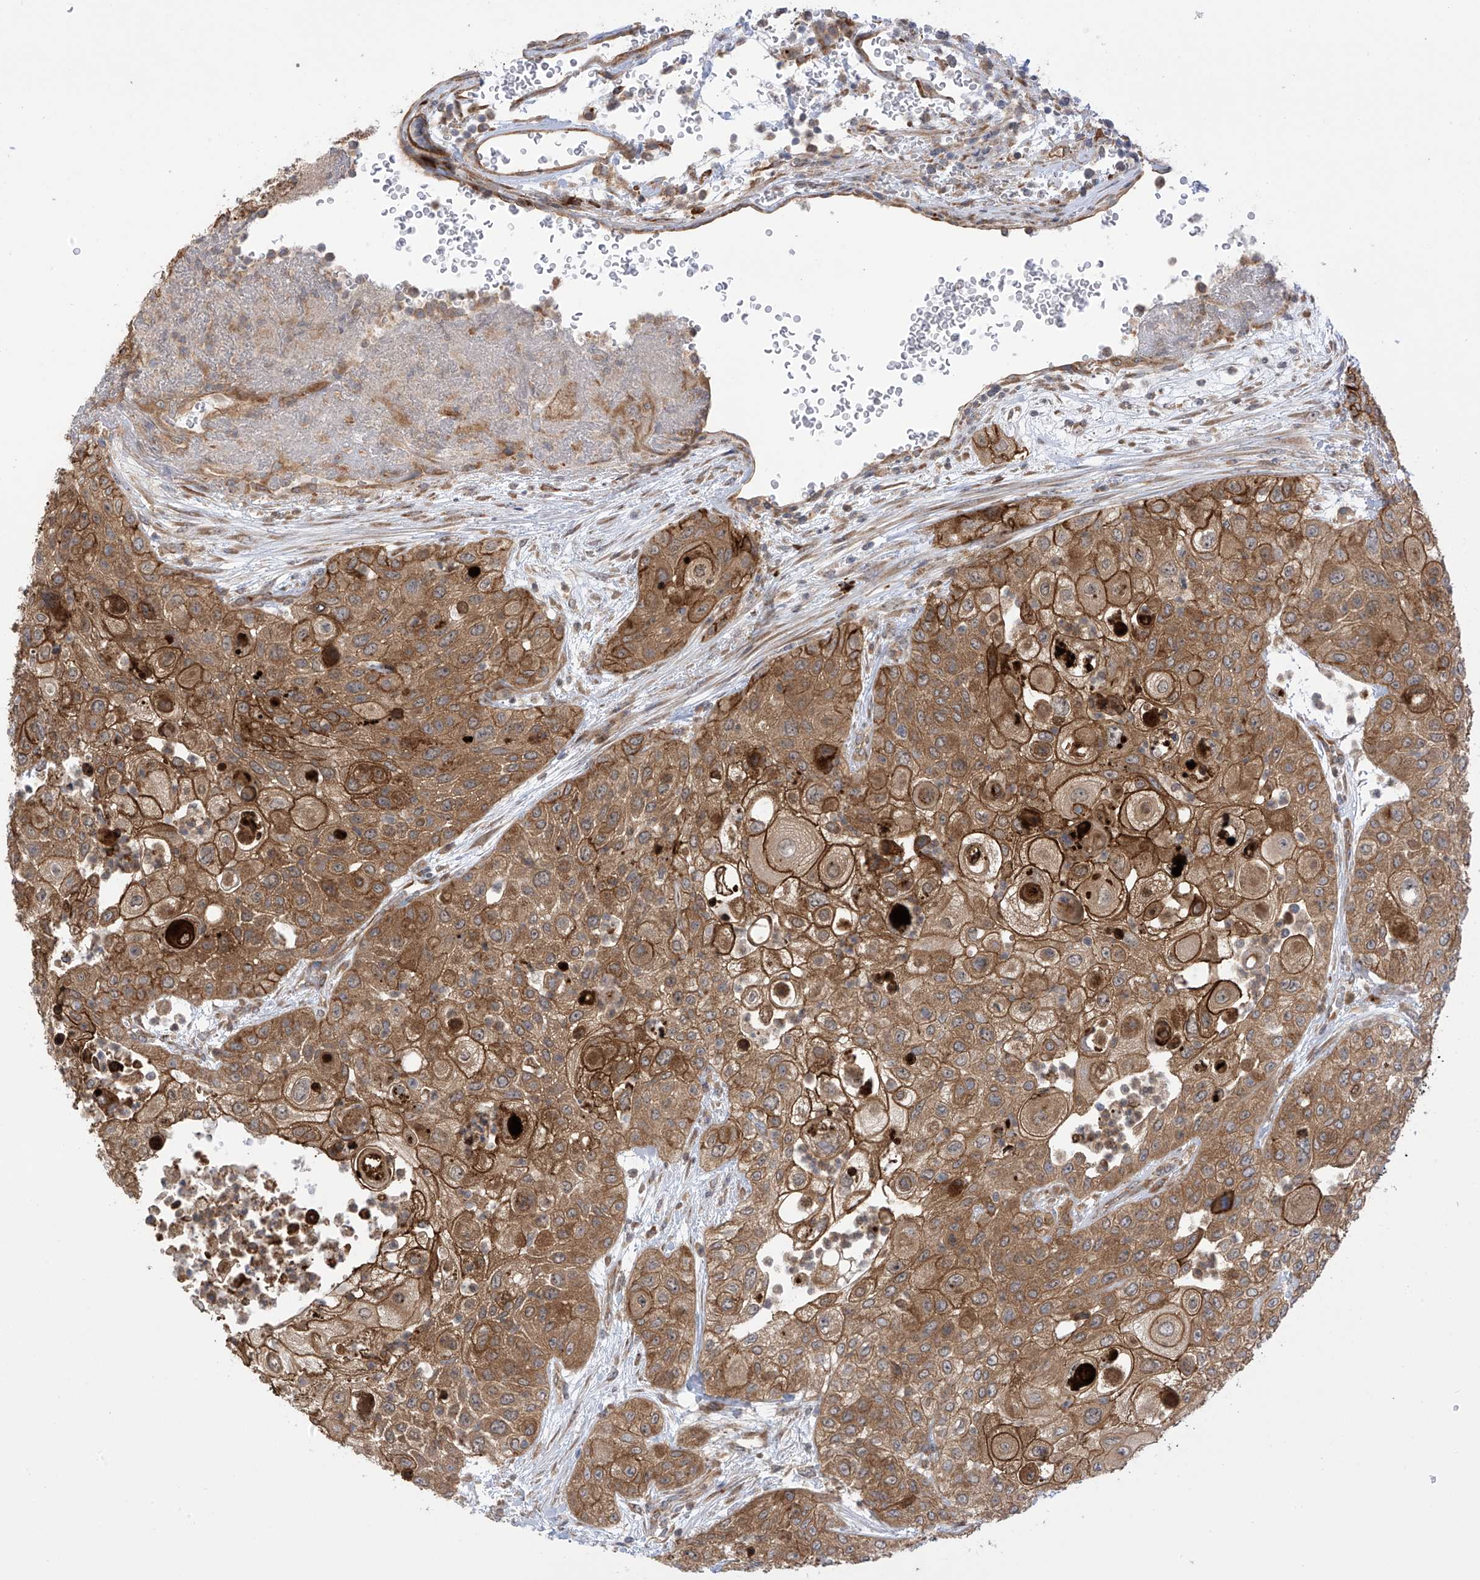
{"staining": {"intensity": "strong", "quantity": "25%-75%", "location": "cytoplasmic/membranous"}, "tissue": "urothelial cancer", "cell_type": "Tumor cells", "image_type": "cancer", "snomed": [{"axis": "morphology", "description": "Urothelial carcinoma, High grade"}, {"axis": "topography", "description": "Urinary bladder"}], "caption": "High-magnification brightfield microscopy of high-grade urothelial carcinoma stained with DAB (brown) and counterstained with hematoxylin (blue). tumor cells exhibit strong cytoplasmic/membranous positivity is identified in about25%-75% of cells.", "gene": "KIAA1522", "patient": {"sex": "female", "age": 79}}